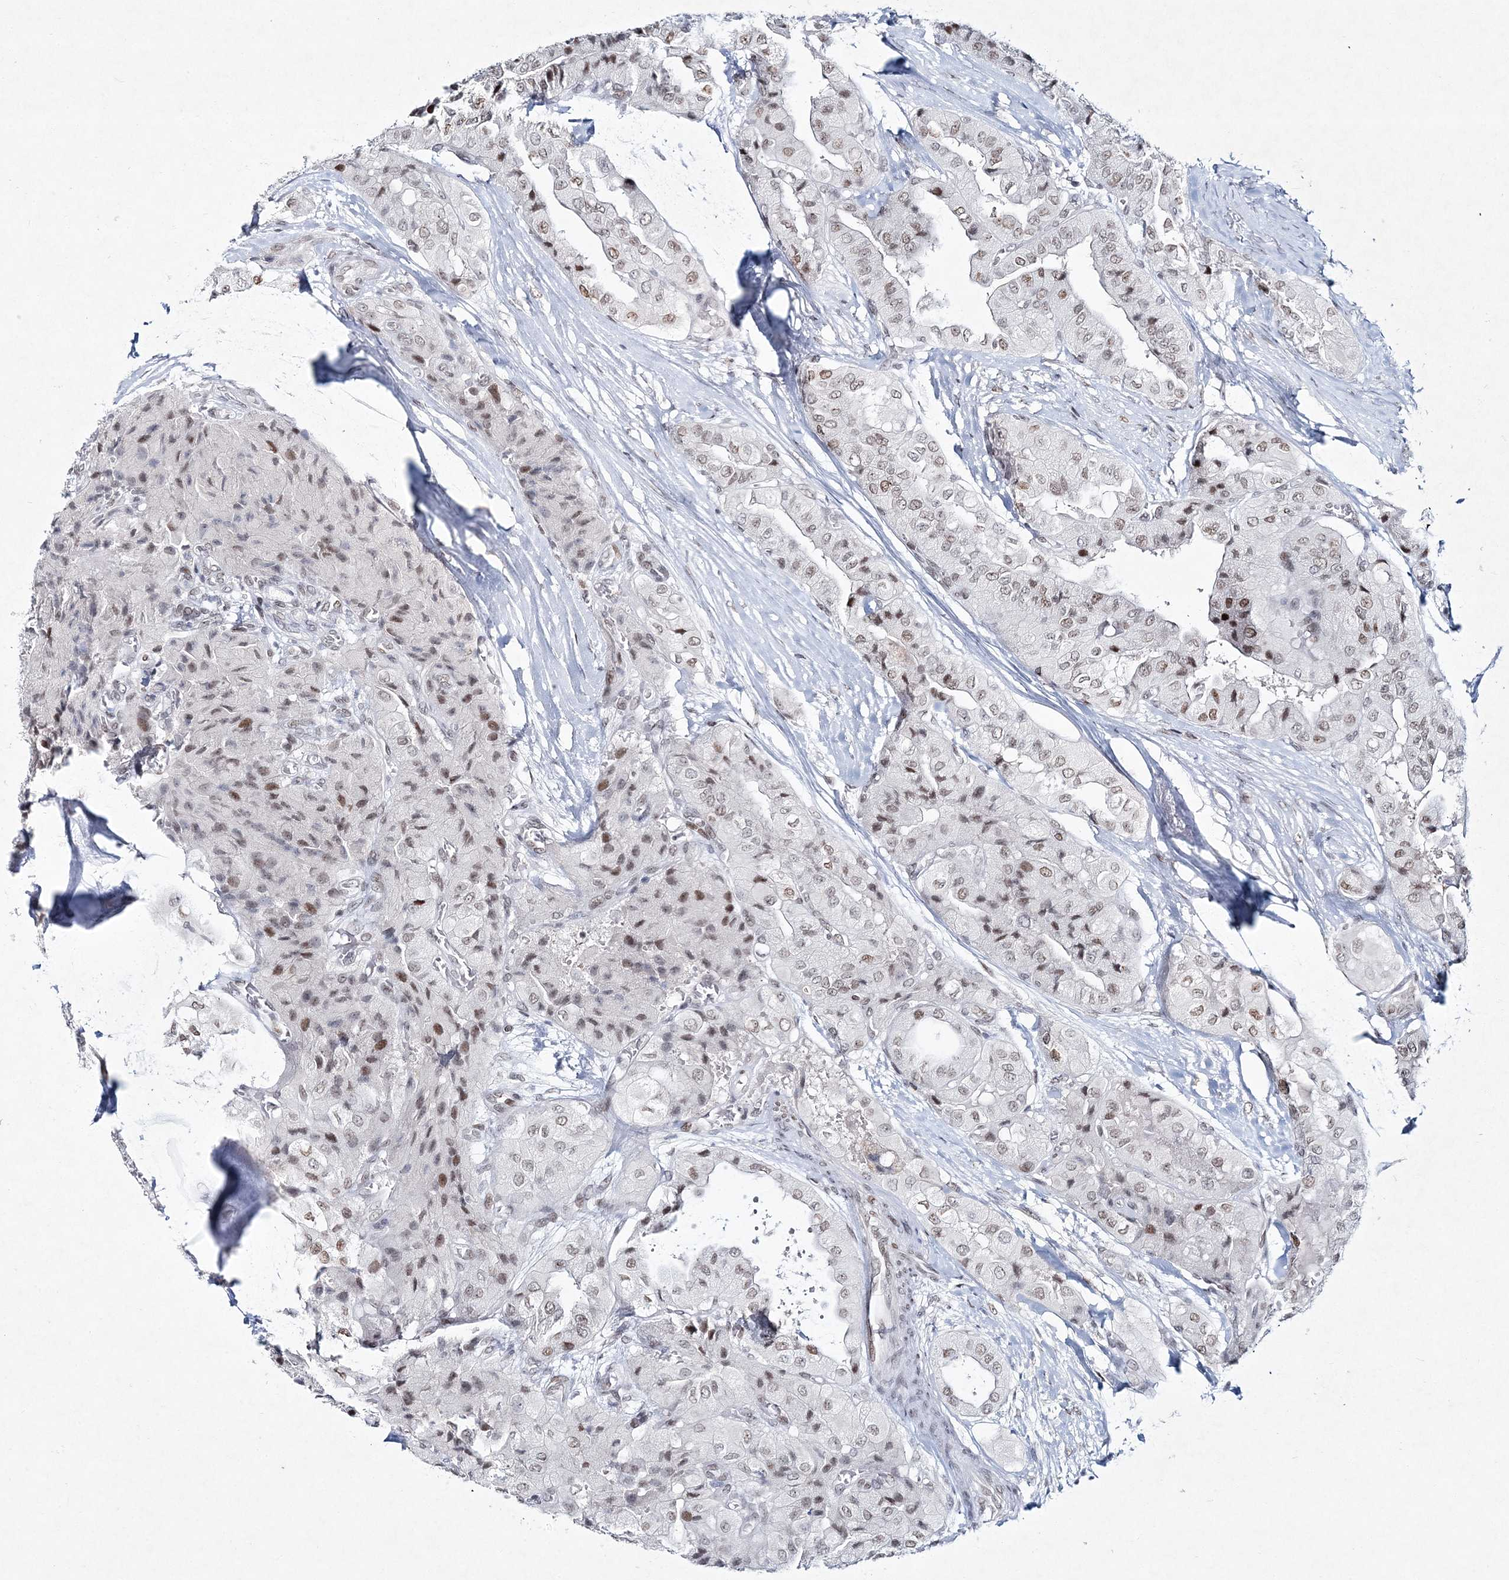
{"staining": {"intensity": "moderate", "quantity": "<25%", "location": "nuclear"}, "tissue": "thyroid cancer", "cell_type": "Tumor cells", "image_type": "cancer", "snomed": [{"axis": "morphology", "description": "Papillary adenocarcinoma, NOS"}, {"axis": "topography", "description": "Thyroid gland"}], "caption": "A brown stain labels moderate nuclear expression of a protein in papillary adenocarcinoma (thyroid) tumor cells.", "gene": "LRRFIP2", "patient": {"sex": "female", "age": 59}}